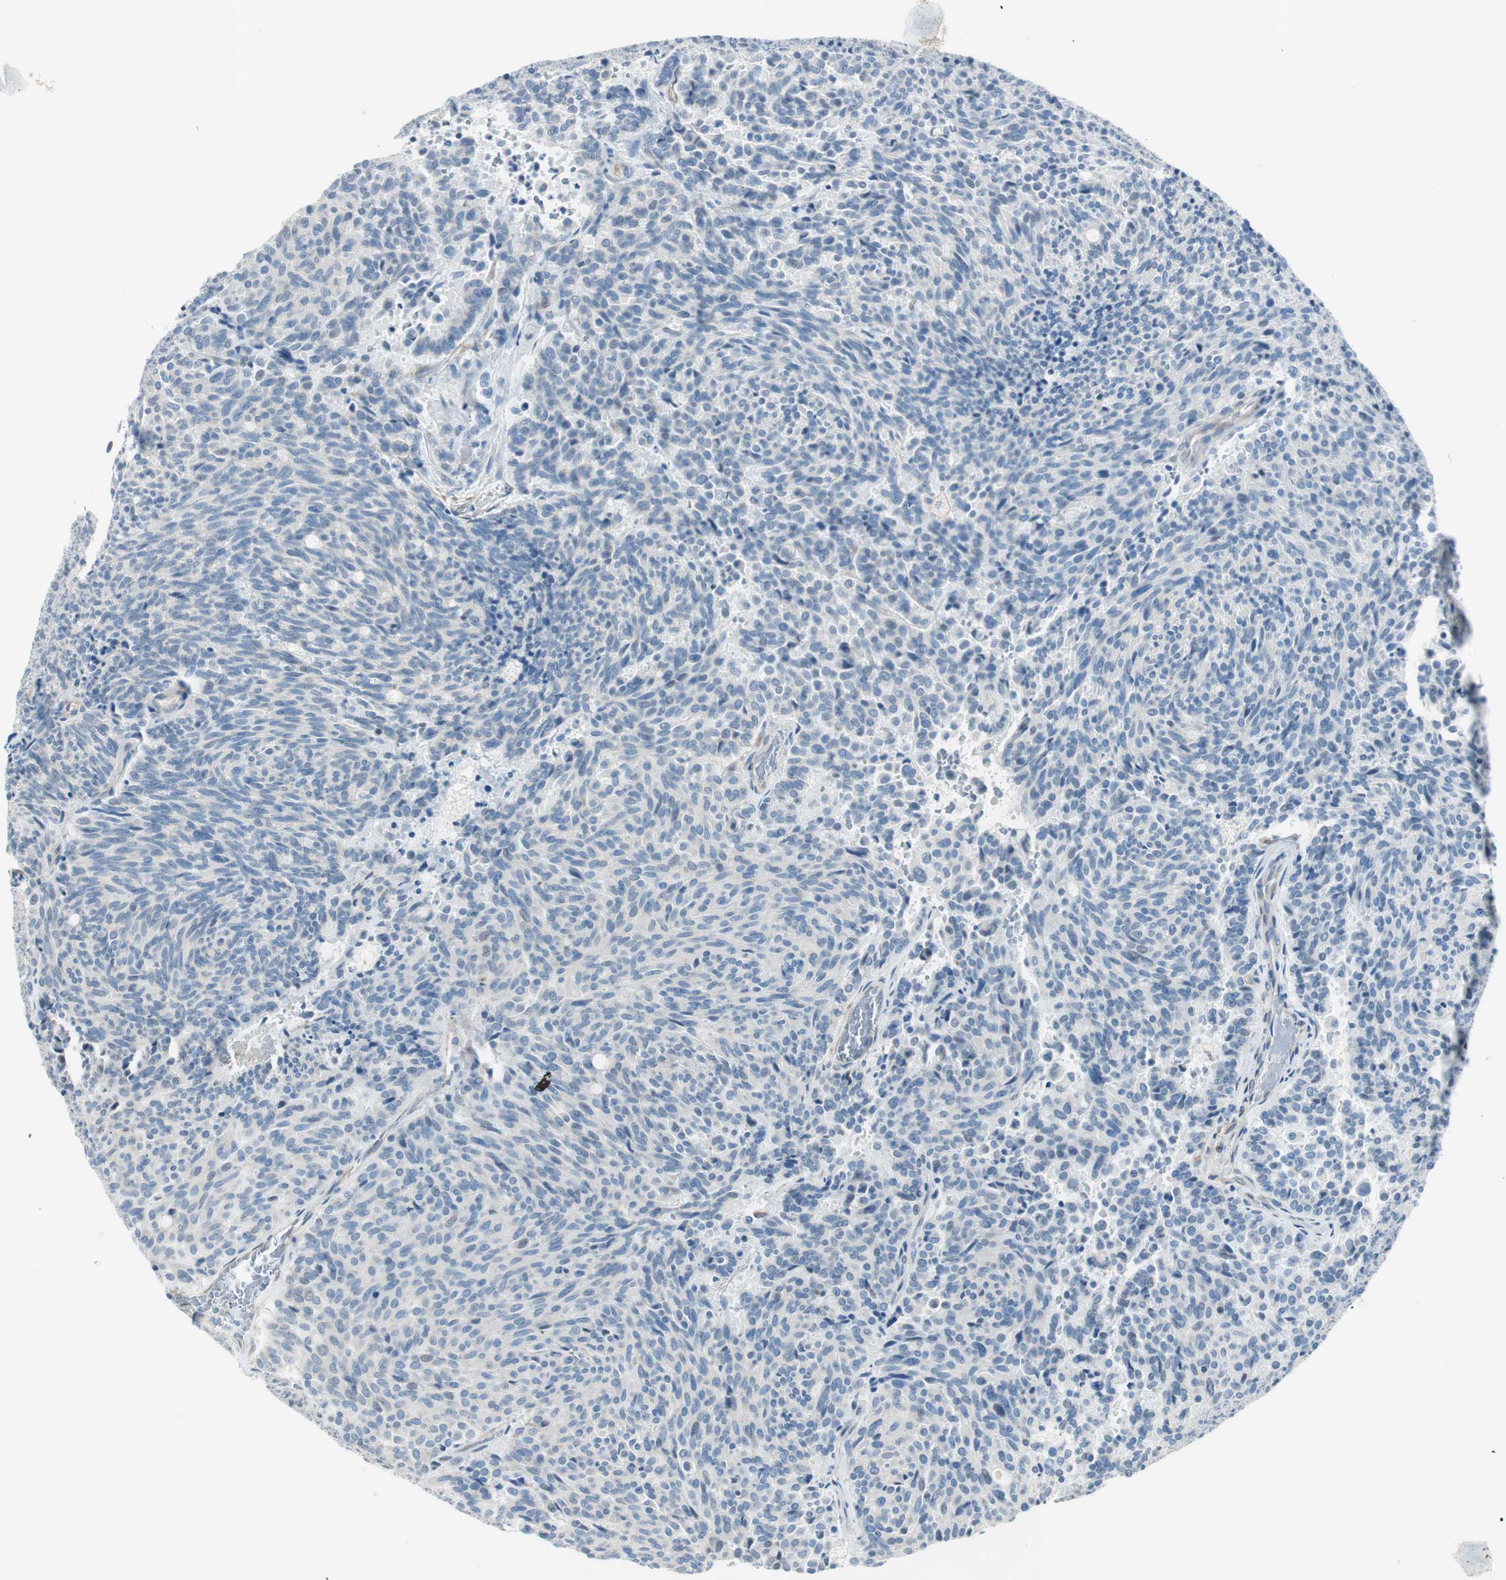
{"staining": {"intensity": "negative", "quantity": "none", "location": "none"}, "tissue": "carcinoid", "cell_type": "Tumor cells", "image_type": "cancer", "snomed": [{"axis": "morphology", "description": "Carcinoid, malignant, NOS"}, {"axis": "topography", "description": "Pancreas"}], "caption": "DAB immunohistochemical staining of human carcinoid (malignant) shows no significant positivity in tumor cells.", "gene": "CDK3", "patient": {"sex": "female", "age": 54}}